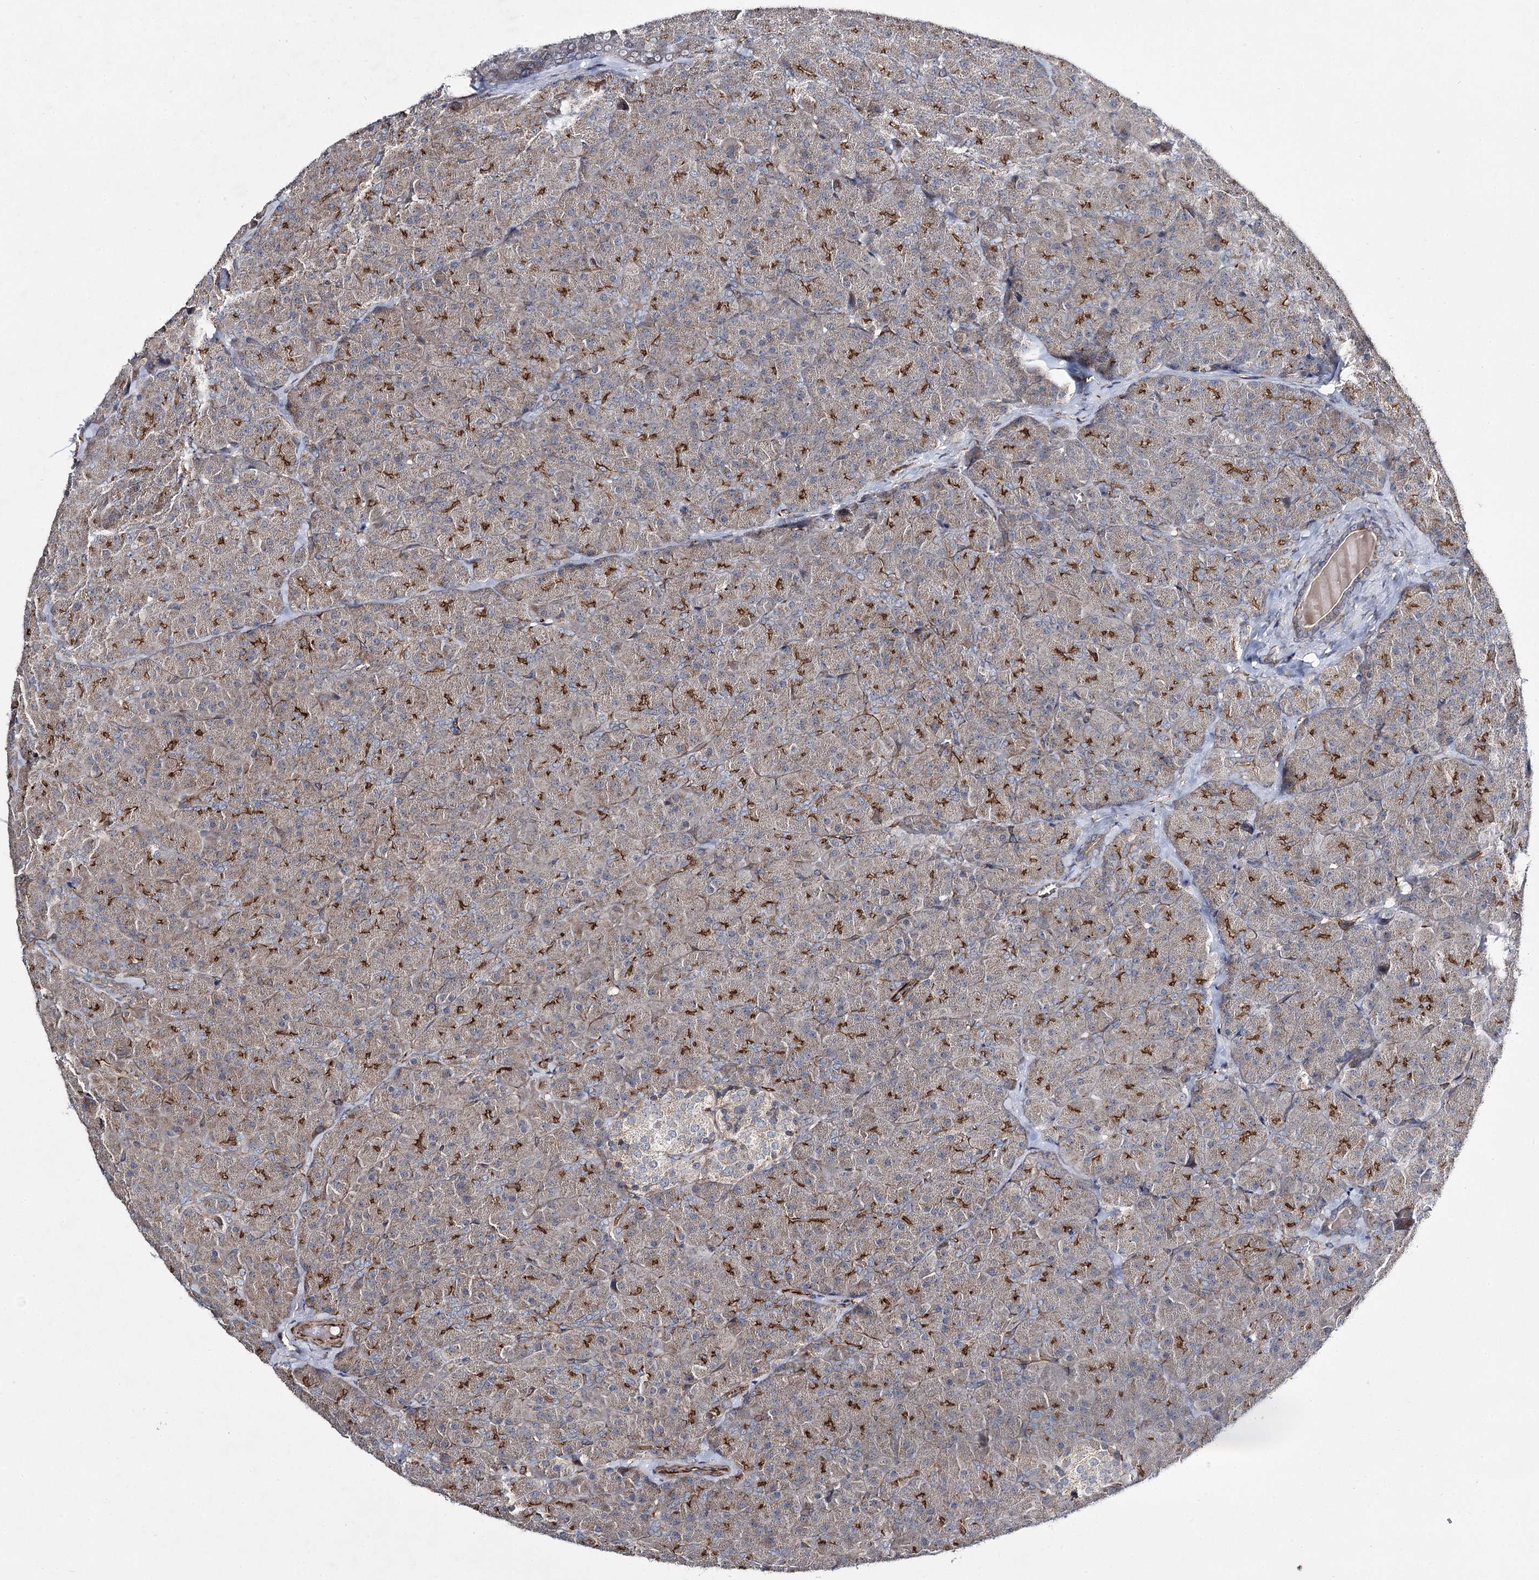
{"staining": {"intensity": "strong", "quantity": "<25%", "location": "cytoplasmic/membranous"}, "tissue": "pancreas", "cell_type": "Exocrine glandular cells", "image_type": "normal", "snomed": [{"axis": "morphology", "description": "Normal tissue, NOS"}, {"axis": "topography", "description": "Pancreas"}], "caption": "Immunohistochemistry micrograph of normal pancreas: pancreas stained using immunohistochemistry exhibits medium levels of strong protein expression localized specifically in the cytoplasmic/membranous of exocrine glandular cells, appearing as a cytoplasmic/membranous brown color.", "gene": "DPEP2", "patient": {"sex": "male", "age": 36}}